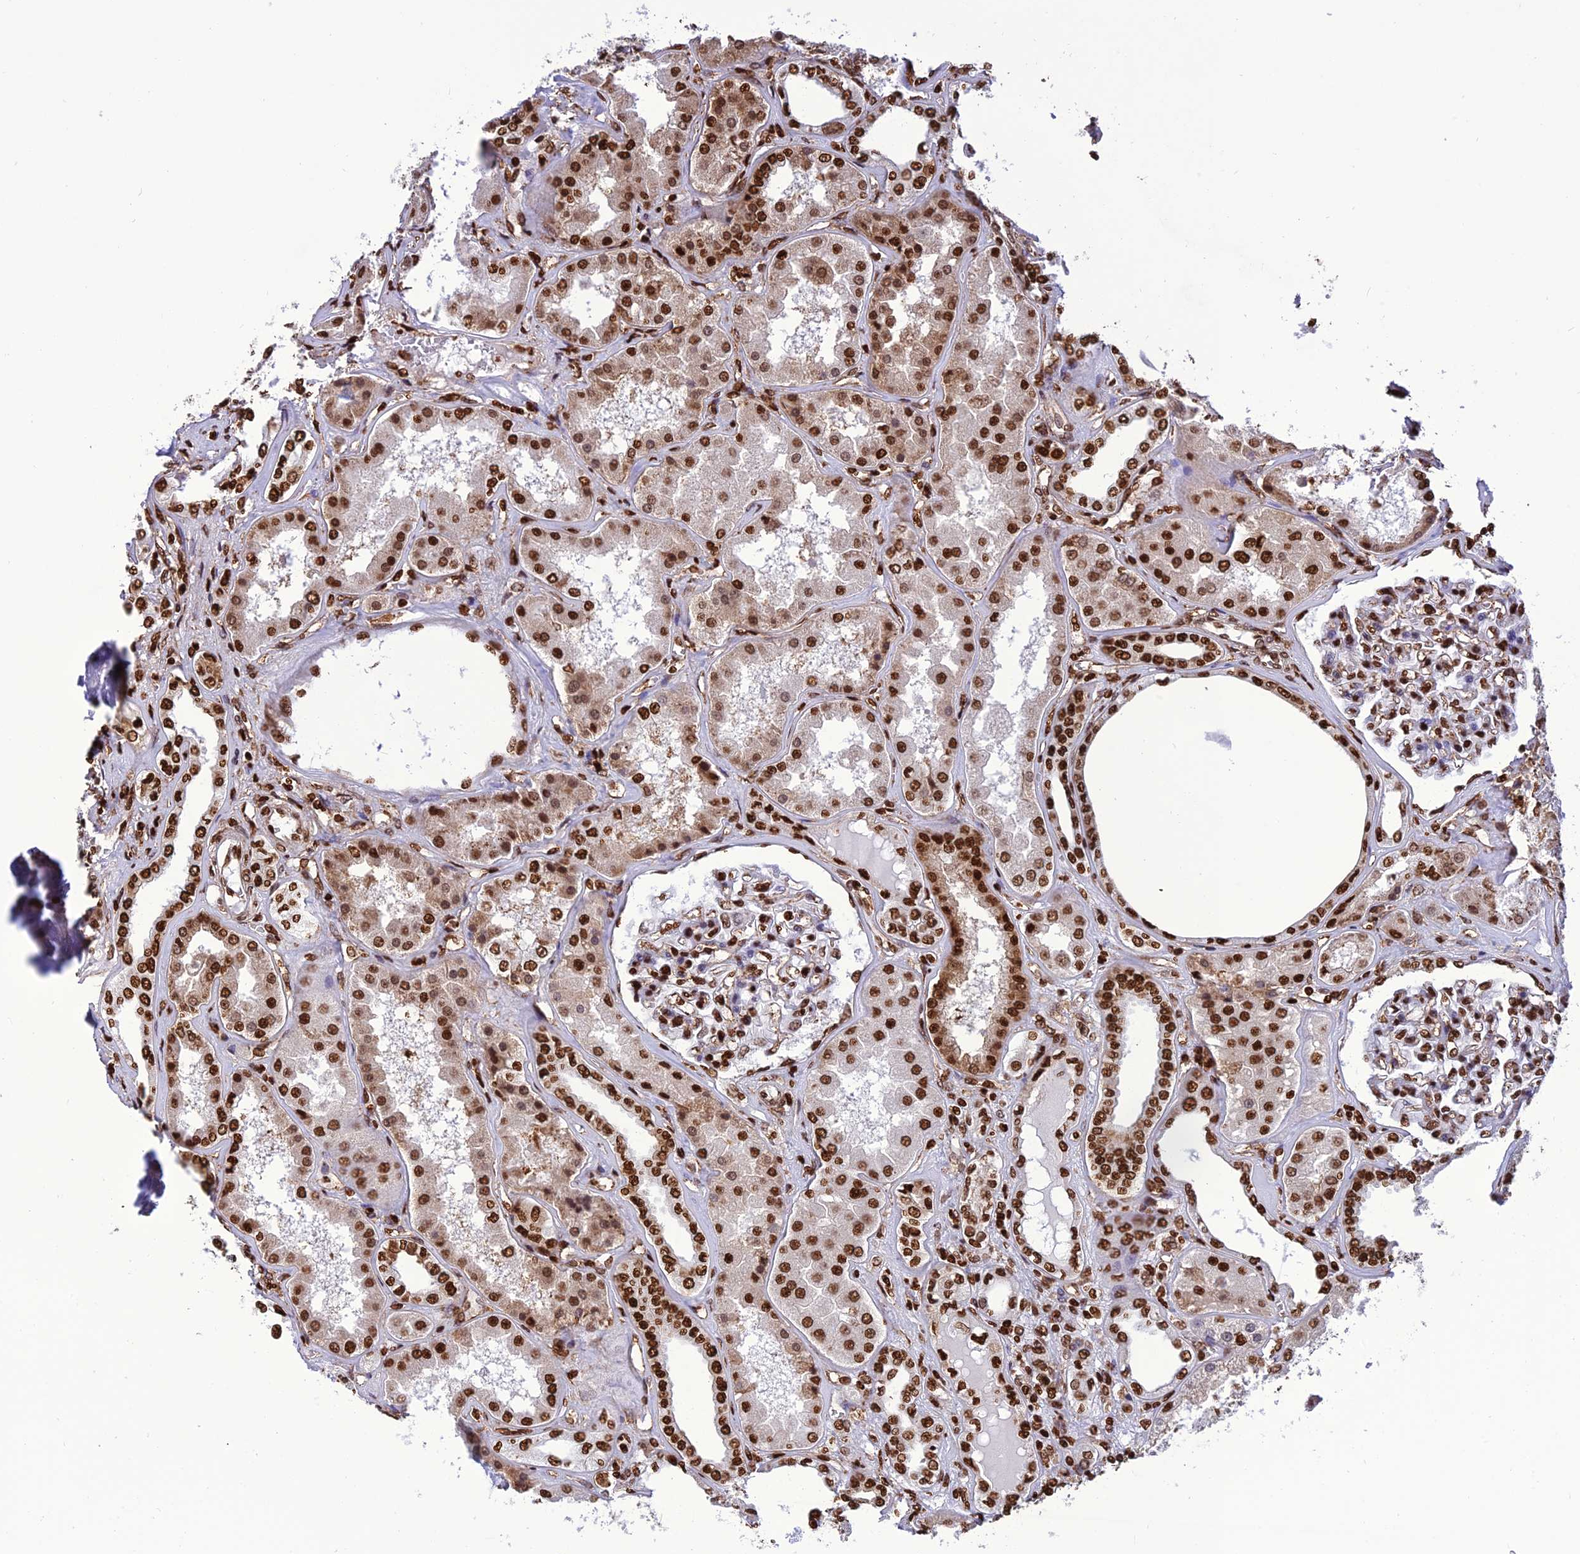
{"staining": {"intensity": "strong", "quantity": ">75%", "location": "nuclear"}, "tissue": "kidney", "cell_type": "Cells in glomeruli", "image_type": "normal", "snomed": [{"axis": "morphology", "description": "Normal tissue, NOS"}, {"axis": "topography", "description": "Kidney"}], "caption": "A brown stain highlights strong nuclear expression of a protein in cells in glomeruli of benign human kidney. (Stains: DAB in brown, nuclei in blue, Microscopy: brightfield microscopy at high magnification).", "gene": "INO80E", "patient": {"sex": "female", "age": 56}}